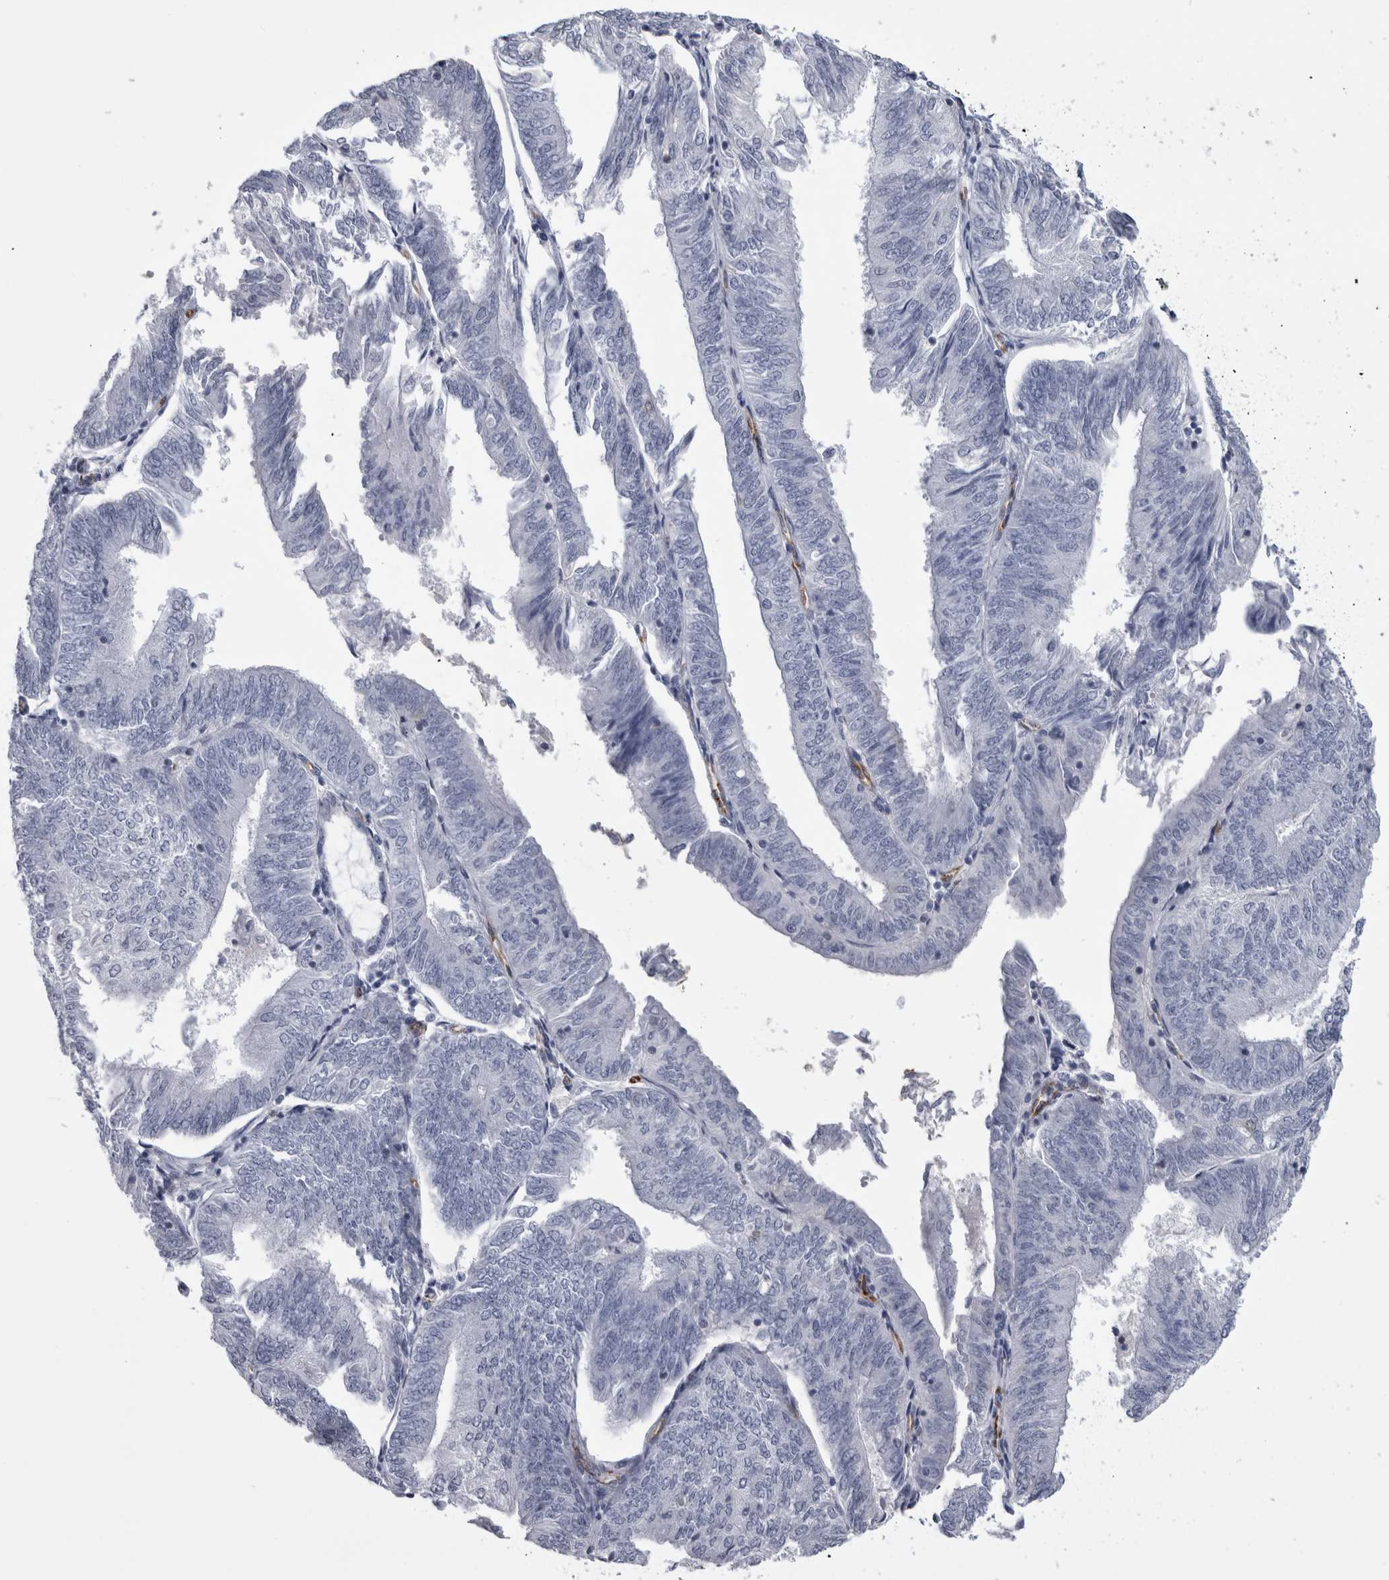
{"staining": {"intensity": "negative", "quantity": "none", "location": "none"}, "tissue": "endometrial cancer", "cell_type": "Tumor cells", "image_type": "cancer", "snomed": [{"axis": "morphology", "description": "Adenocarcinoma, NOS"}, {"axis": "topography", "description": "Endometrium"}], "caption": "Immunohistochemistry photomicrograph of human endometrial adenocarcinoma stained for a protein (brown), which demonstrates no expression in tumor cells.", "gene": "ACOT7", "patient": {"sex": "female", "age": 58}}